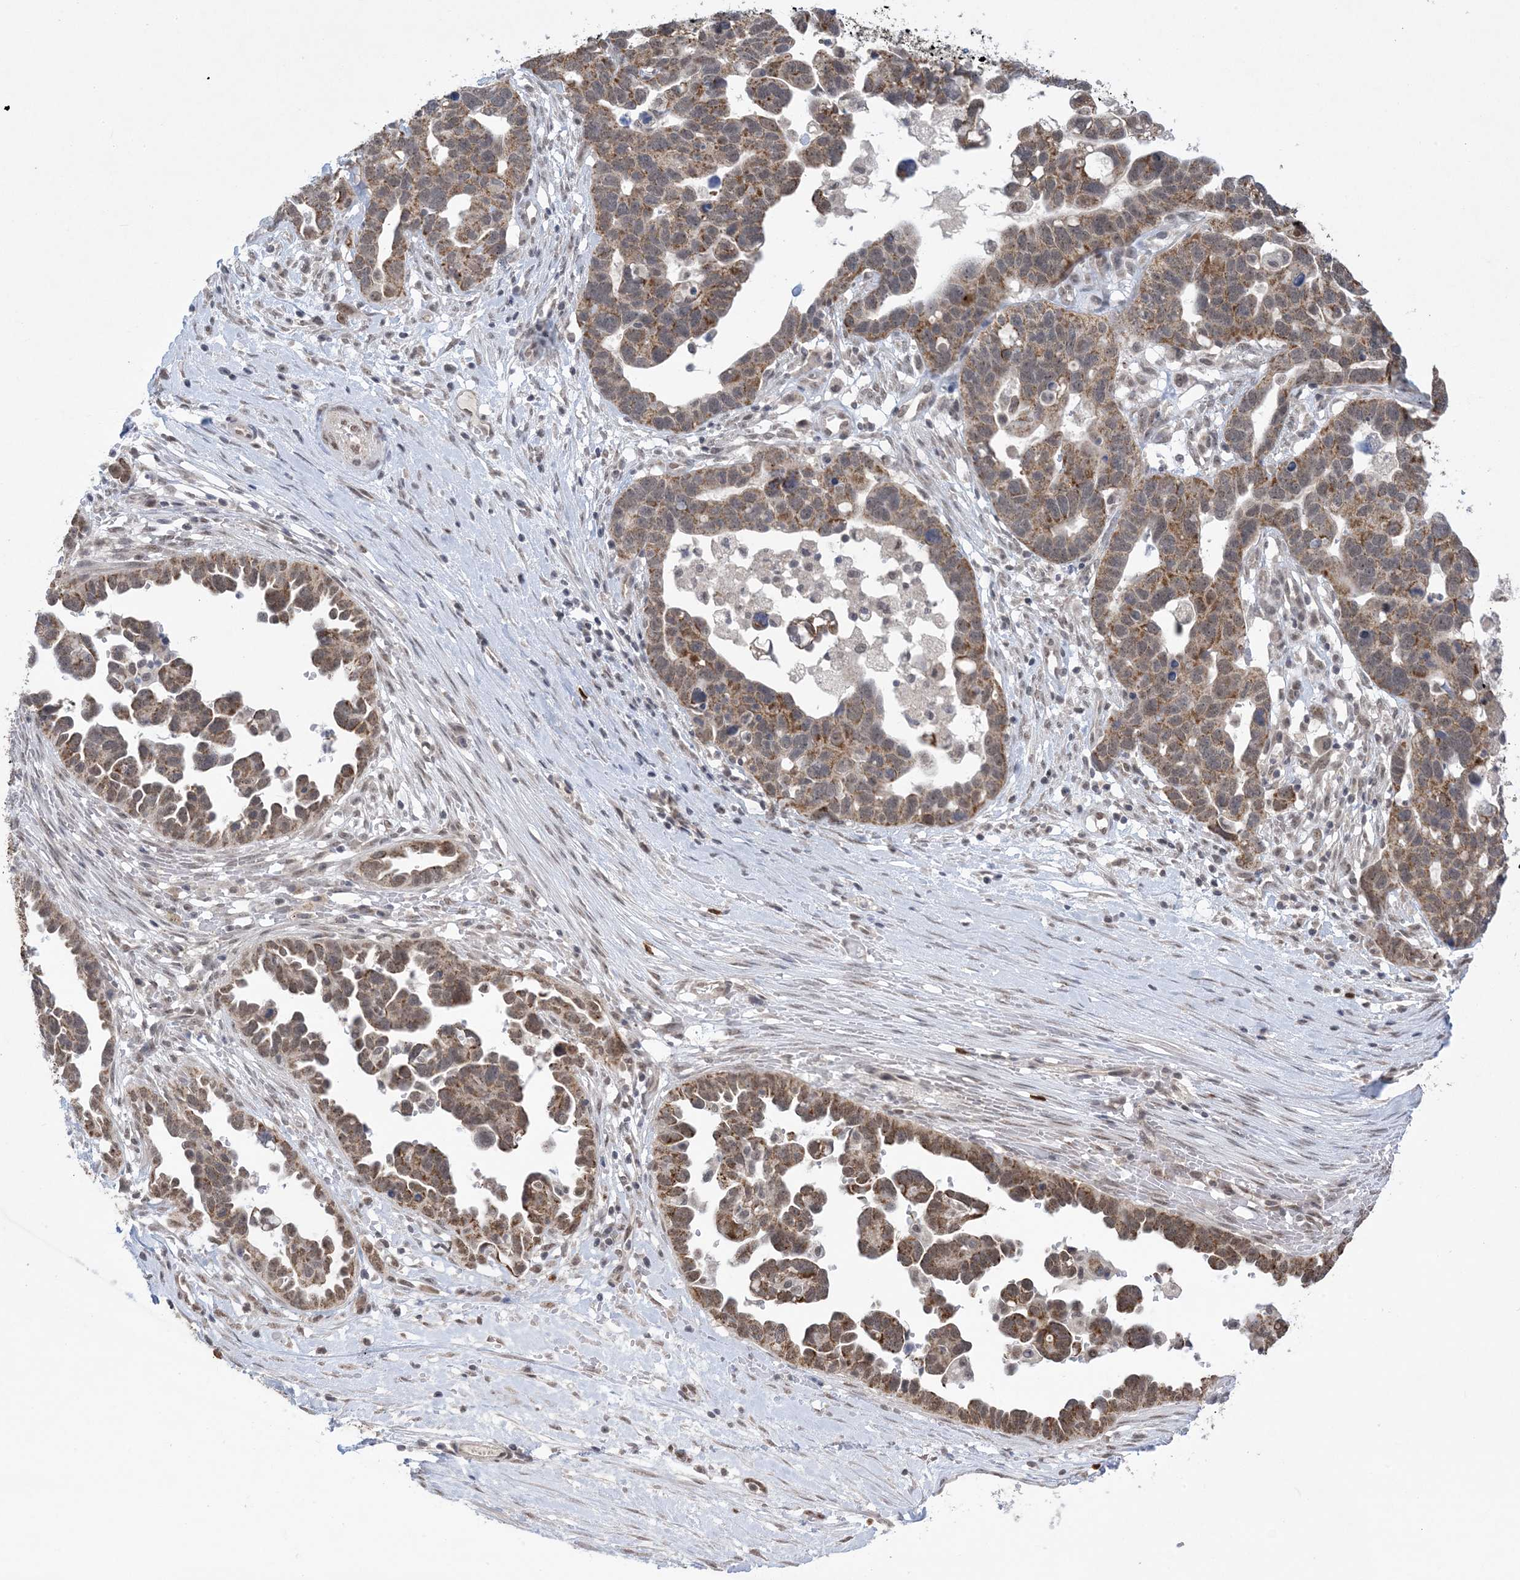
{"staining": {"intensity": "moderate", "quantity": ">75%", "location": "cytoplasmic/membranous,nuclear"}, "tissue": "ovarian cancer", "cell_type": "Tumor cells", "image_type": "cancer", "snomed": [{"axis": "morphology", "description": "Cystadenocarcinoma, serous, NOS"}, {"axis": "topography", "description": "Ovary"}], "caption": "Human ovarian serous cystadenocarcinoma stained with a protein marker displays moderate staining in tumor cells.", "gene": "TRMT10C", "patient": {"sex": "female", "age": 54}}